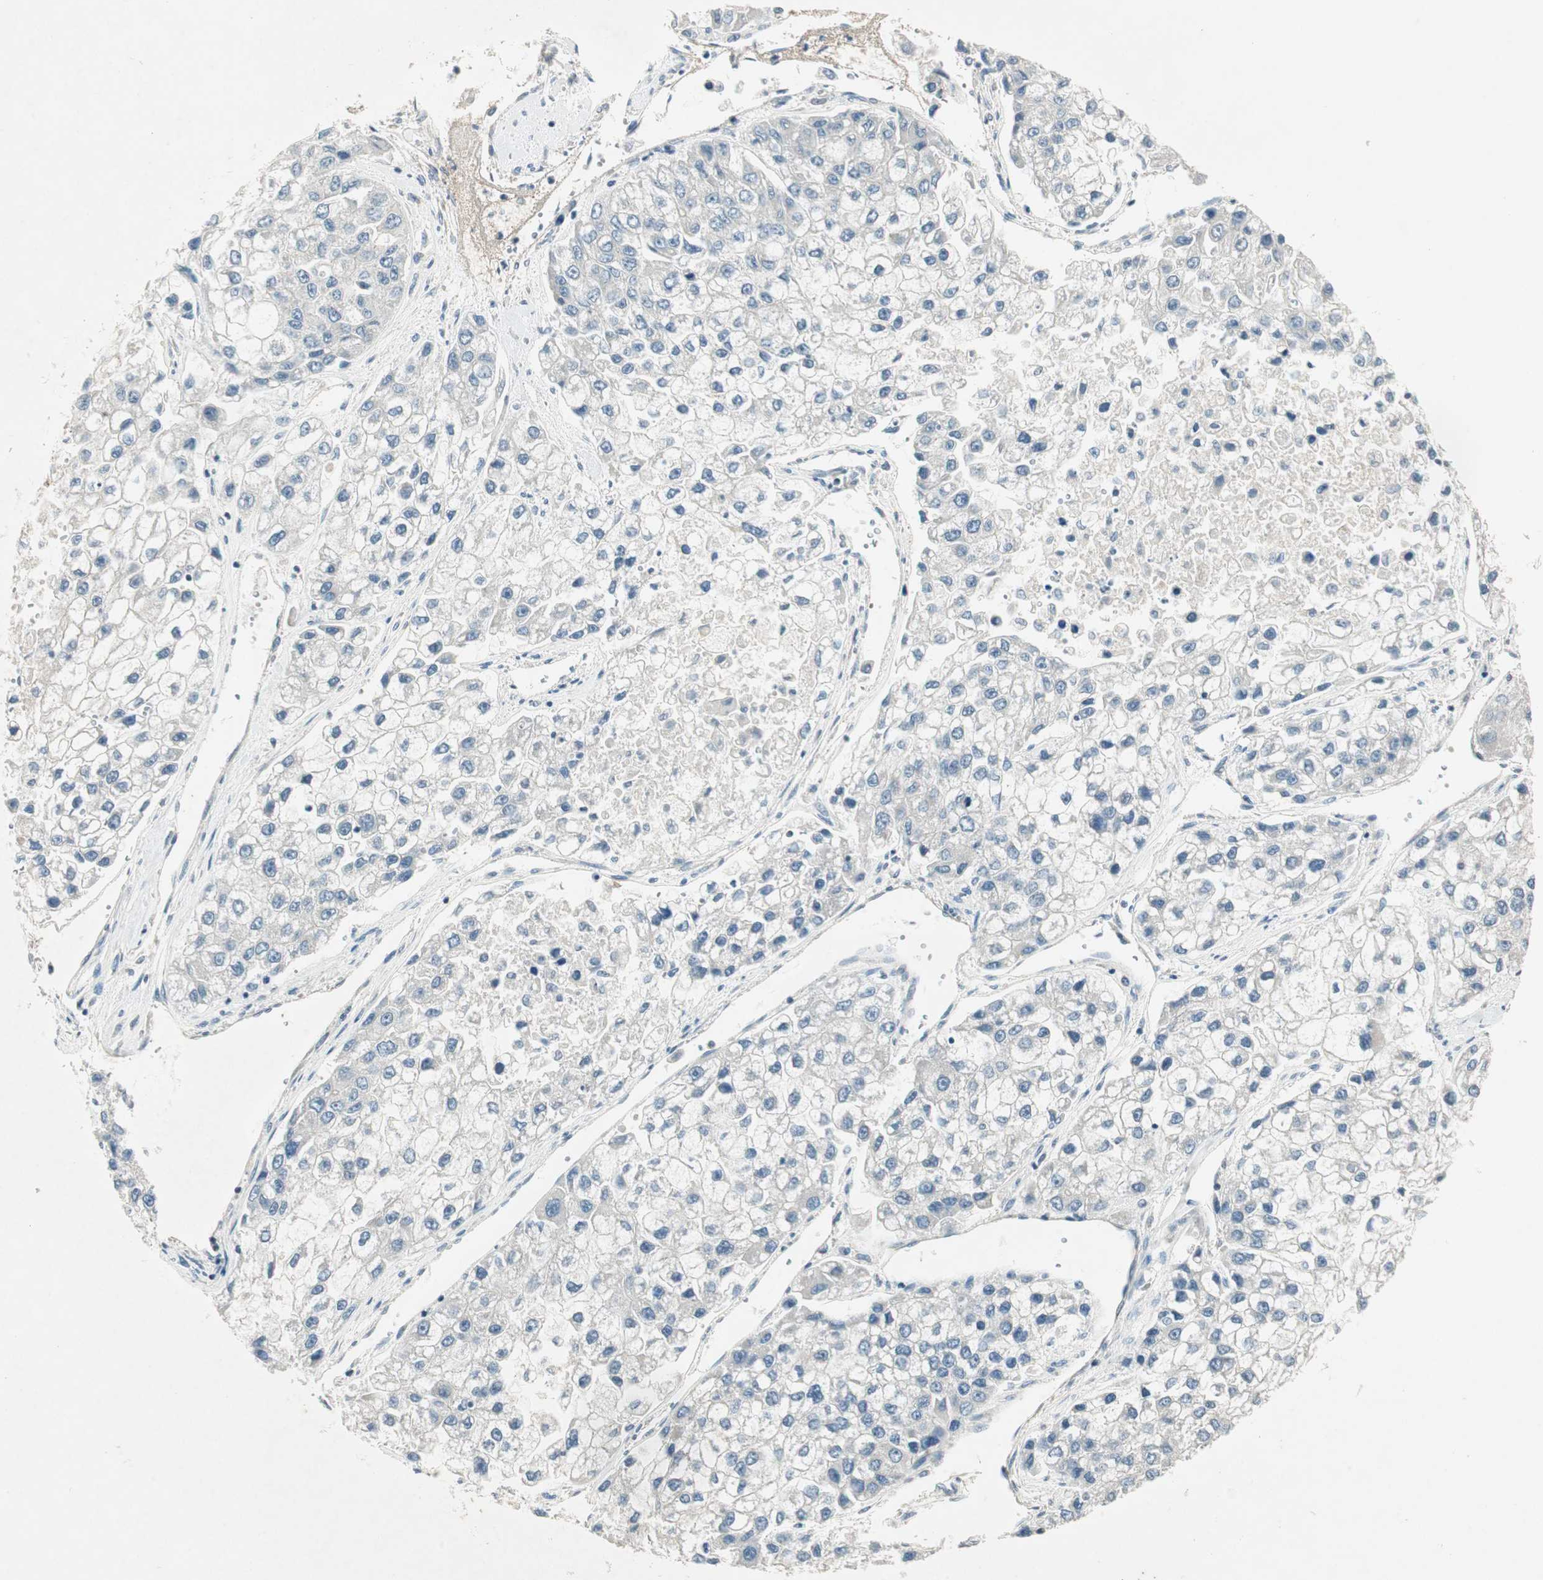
{"staining": {"intensity": "negative", "quantity": "none", "location": "none"}, "tissue": "liver cancer", "cell_type": "Tumor cells", "image_type": "cancer", "snomed": [{"axis": "morphology", "description": "Carcinoma, Hepatocellular, NOS"}, {"axis": "topography", "description": "Liver"}], "caption": "This is an immunohistochemistry micrograph of hepatocellular carcinoma (liver). There is no staining in tumor cells.", "gene": "USP2", "patient": {"sex": "female", "age": 66}}